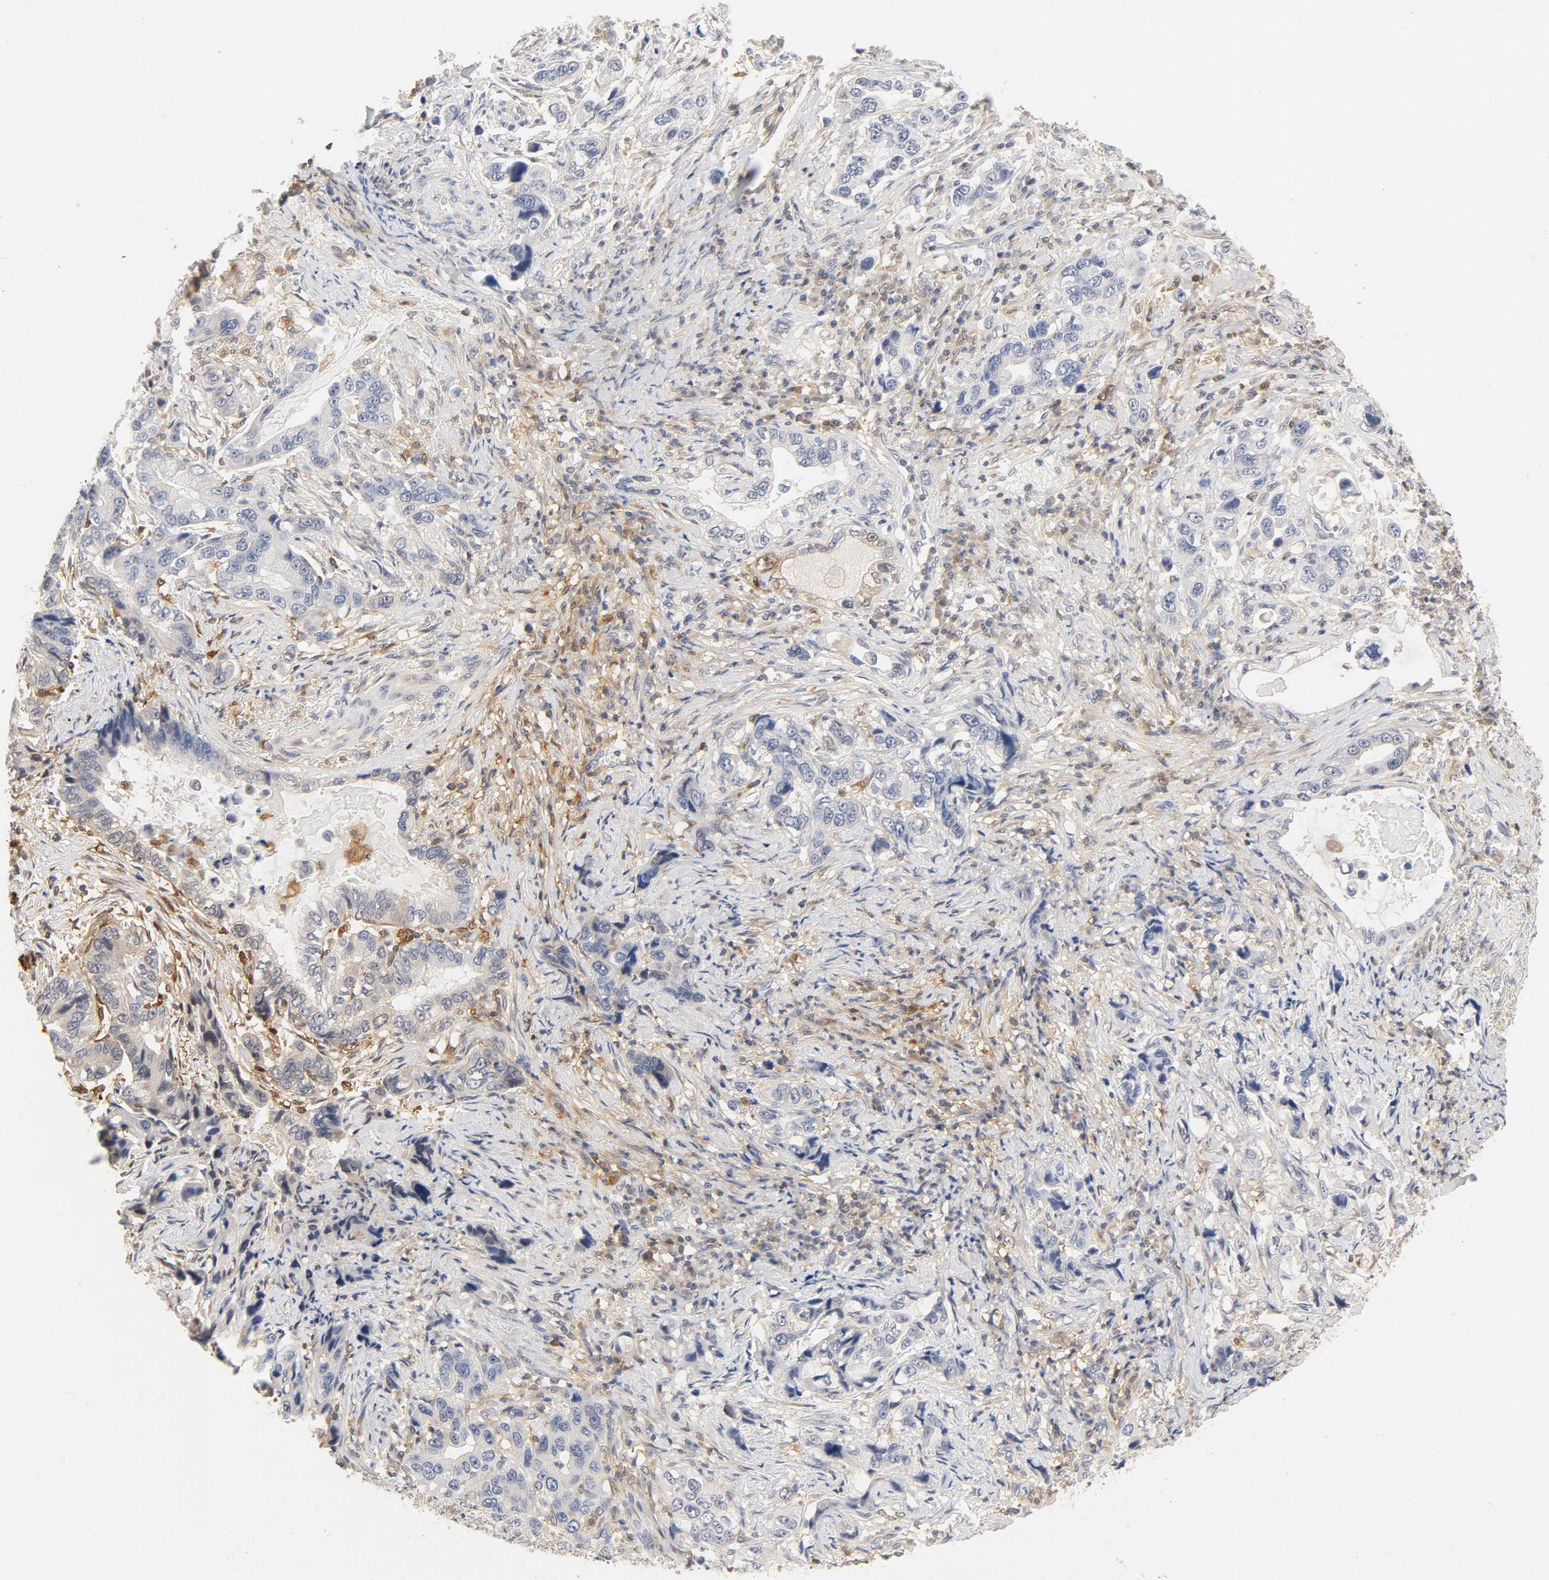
{"staining": {"intensity": "weak", "quantity": "<25%", "location": "cytoplasmic/membranous"}, "tissue": "stomach cancer", "cell_type": "Tumor cells", "image_type": "cancer", "snomed": [{"axis": "morphology", "description": "Adenocarcinoma, NOS"}, {"axis": "topography", "description": "Stomach, lower"}], "caption": "Immunohistochemical staining of stomach adenocarcinoma displays no significant staining in tumor cells.", "gene": "STAT1", "patient": {"sex": "female", "age": 93}}